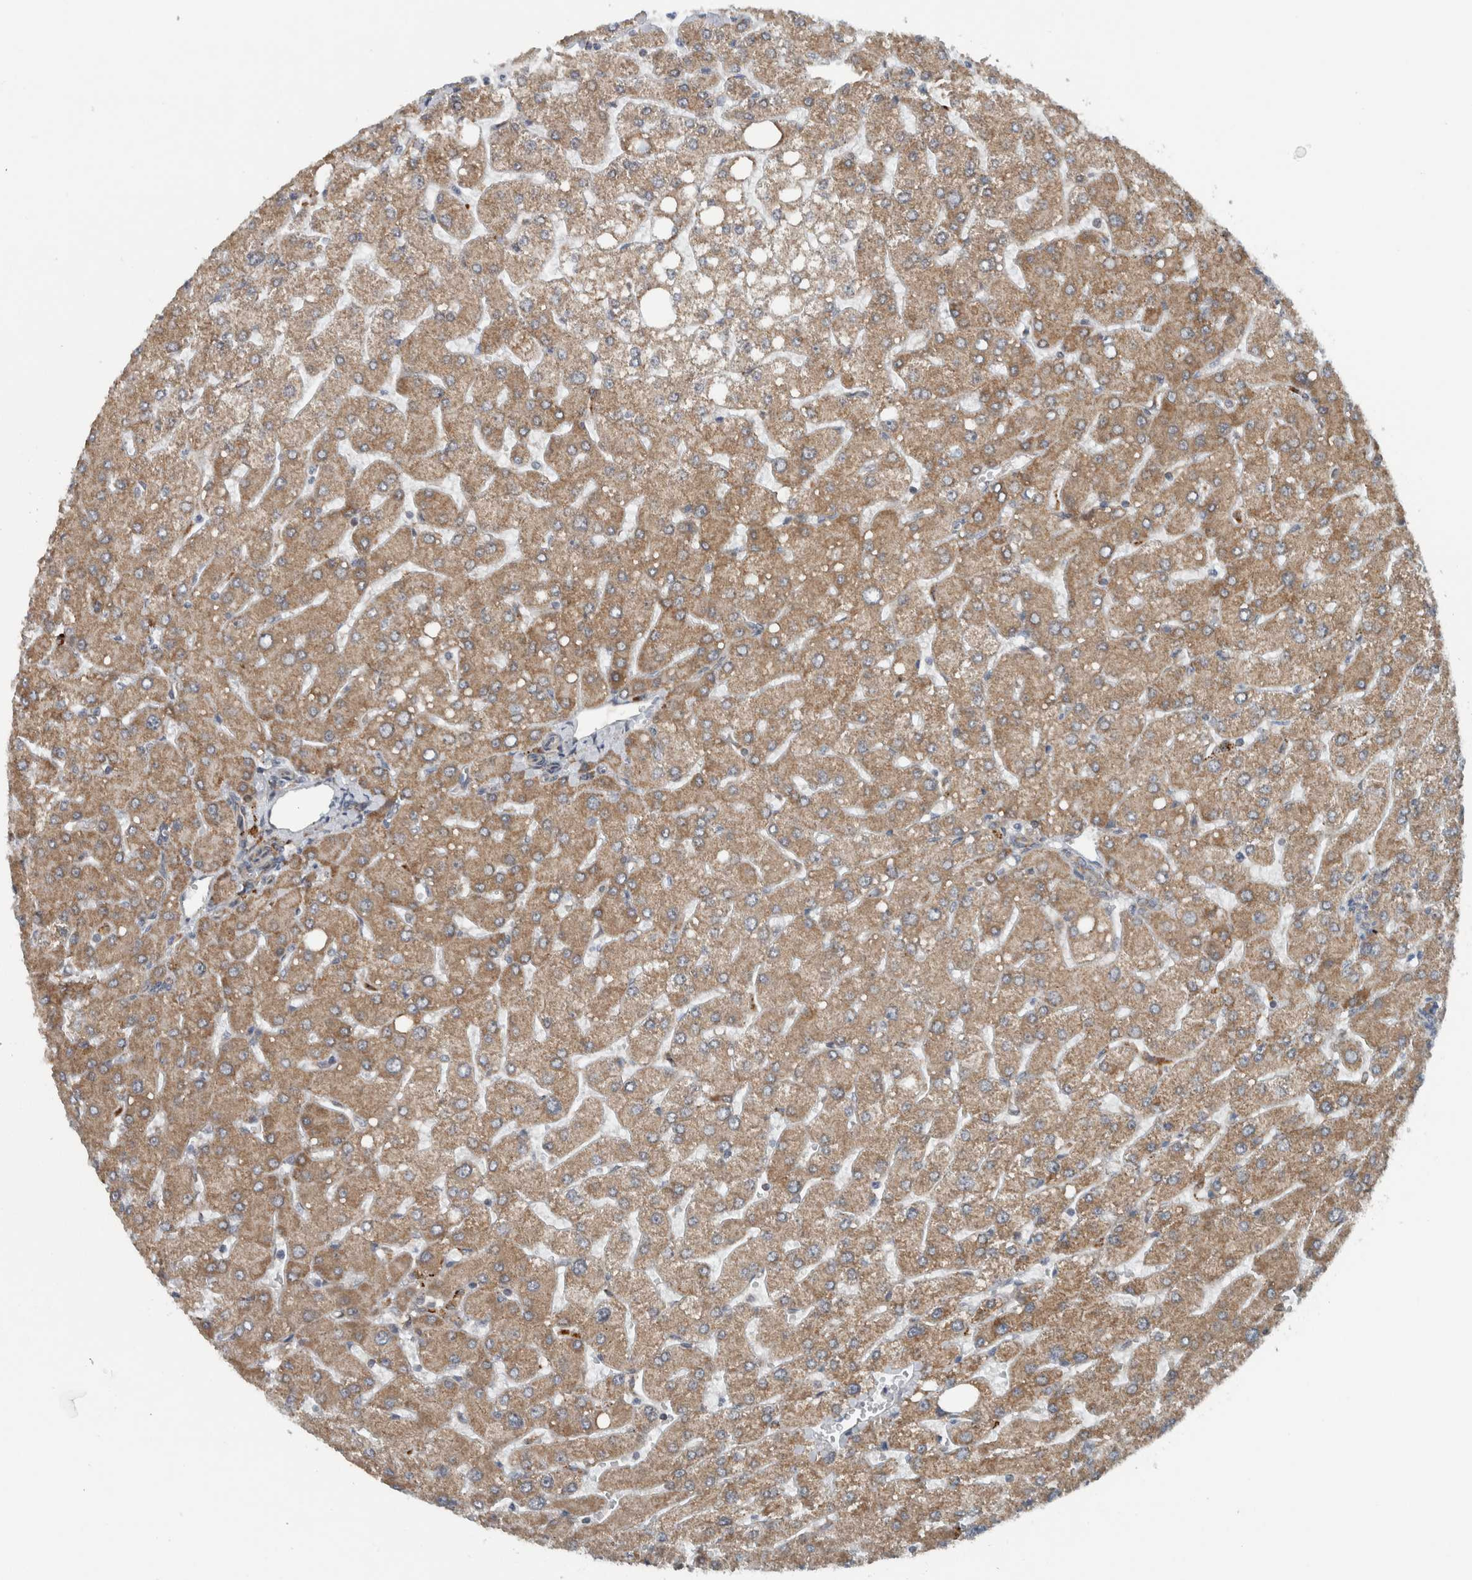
{"staining": {"intensity": "negative", "quantity": "none", "location": "none"}, "tissue": "liver", "cell_type": "Cholangiocytes", "image_type": "normal", "snomed": [{"axis": "morphology", "description": "Normal tissue, NOS"}, {"axis": "topography", "description": "Liver"}], "caption": "Liver was stained to show a protein in brown. There is no significant staining in cholangiocytes. The staining was performed using DAB to visualize the protein expression in brown, while the nuclei were stained in blue with hematoxylin (Magnification: 20x).", "gene": "GBA2", "patient": {"sex": "male", "age": 55}}